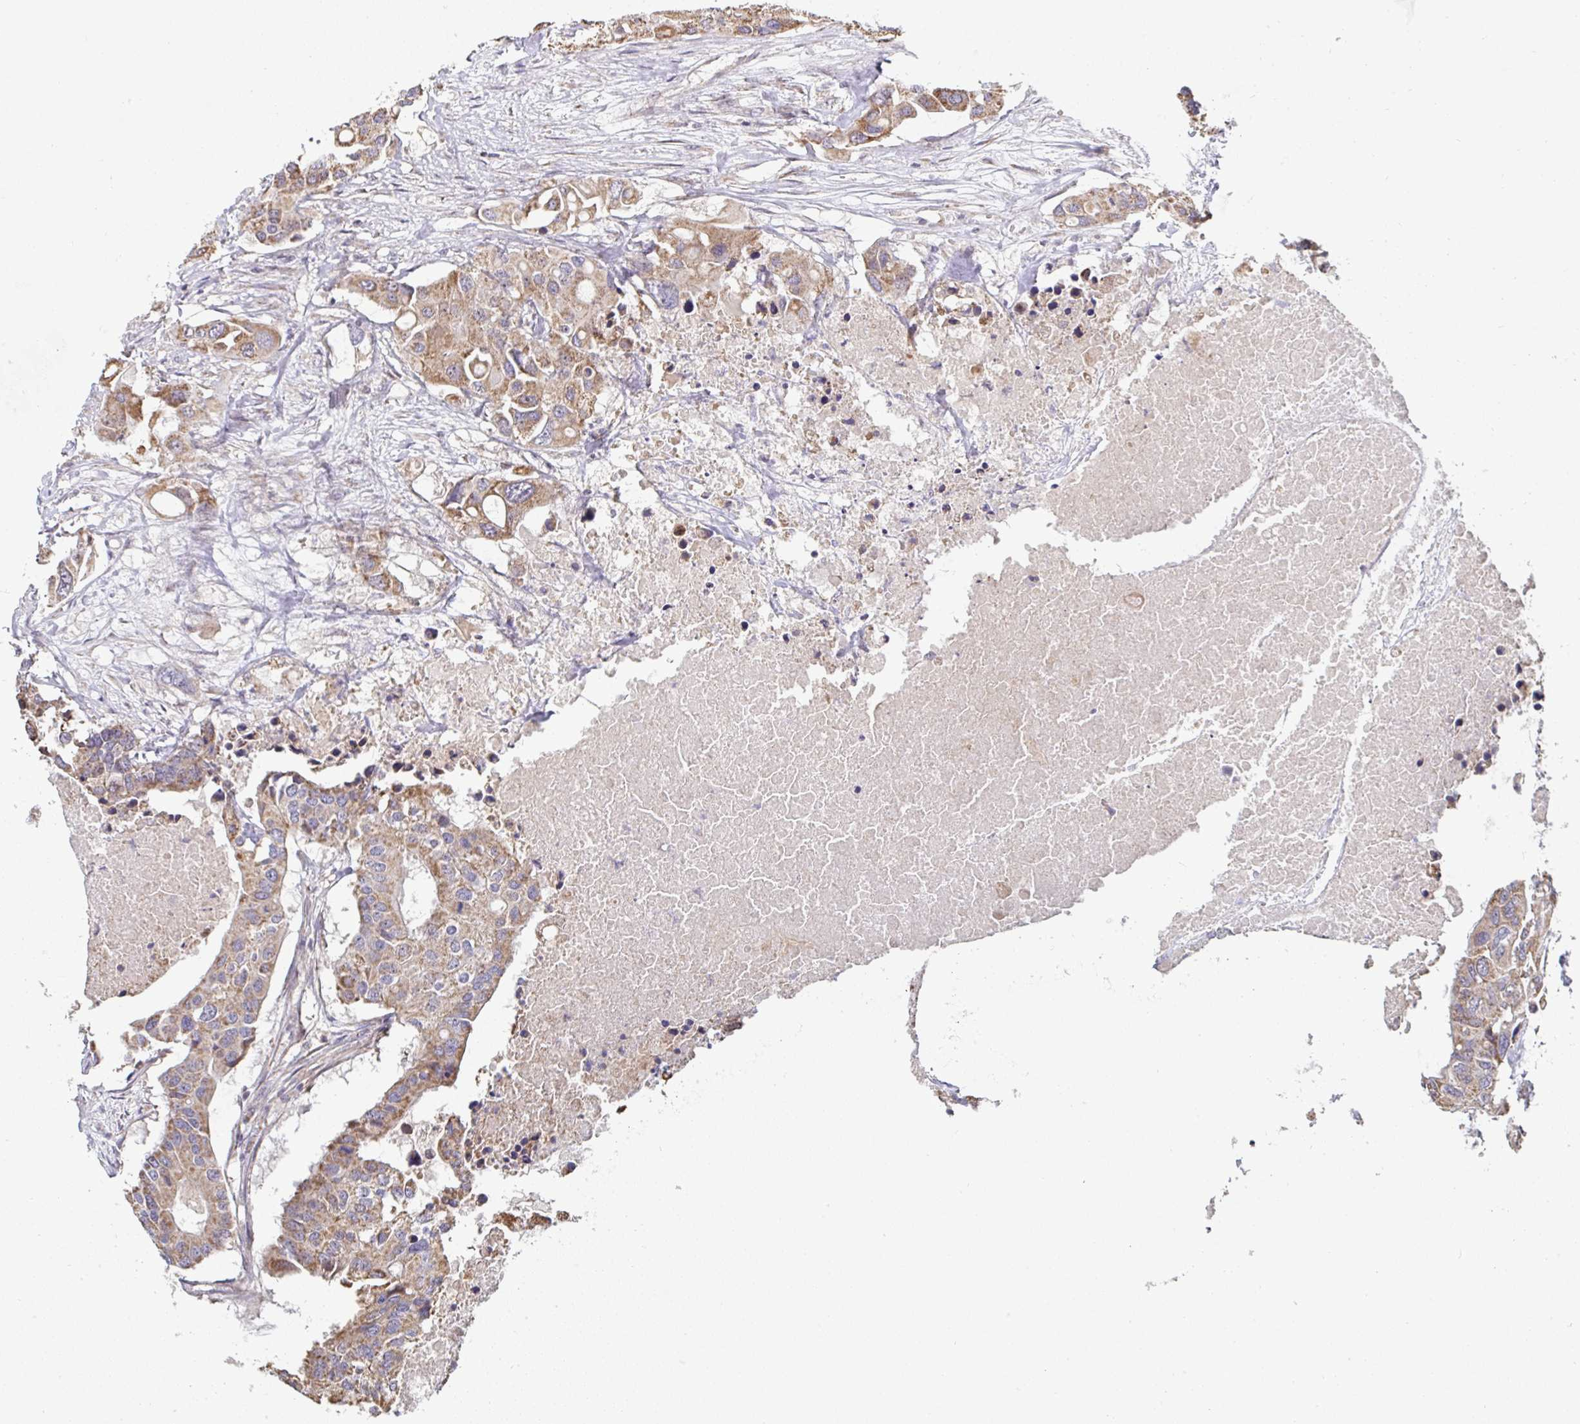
{"staining": {"intensity": "moderate", "quantity": ">75%", "location": "cytoplasmic/membranous"}, "tissue": "colorectal cancer", "cell_type": "Tumor cells", "image_type": "cancer", "snomed": [{"axis": "morphology", "description": "Adenocarcinoma, NOS"}, {"axis": "topography", "description": "Colon"}], "caption": "IHC image of colorectal cancer stained for a protein (brown), which reveals medium levels of moderate cytoplasmic/membranous positivity in about >75% of tumor cells.", "gene": "AGTPBP1", "patient": {"sex": "male", "age": 77}}